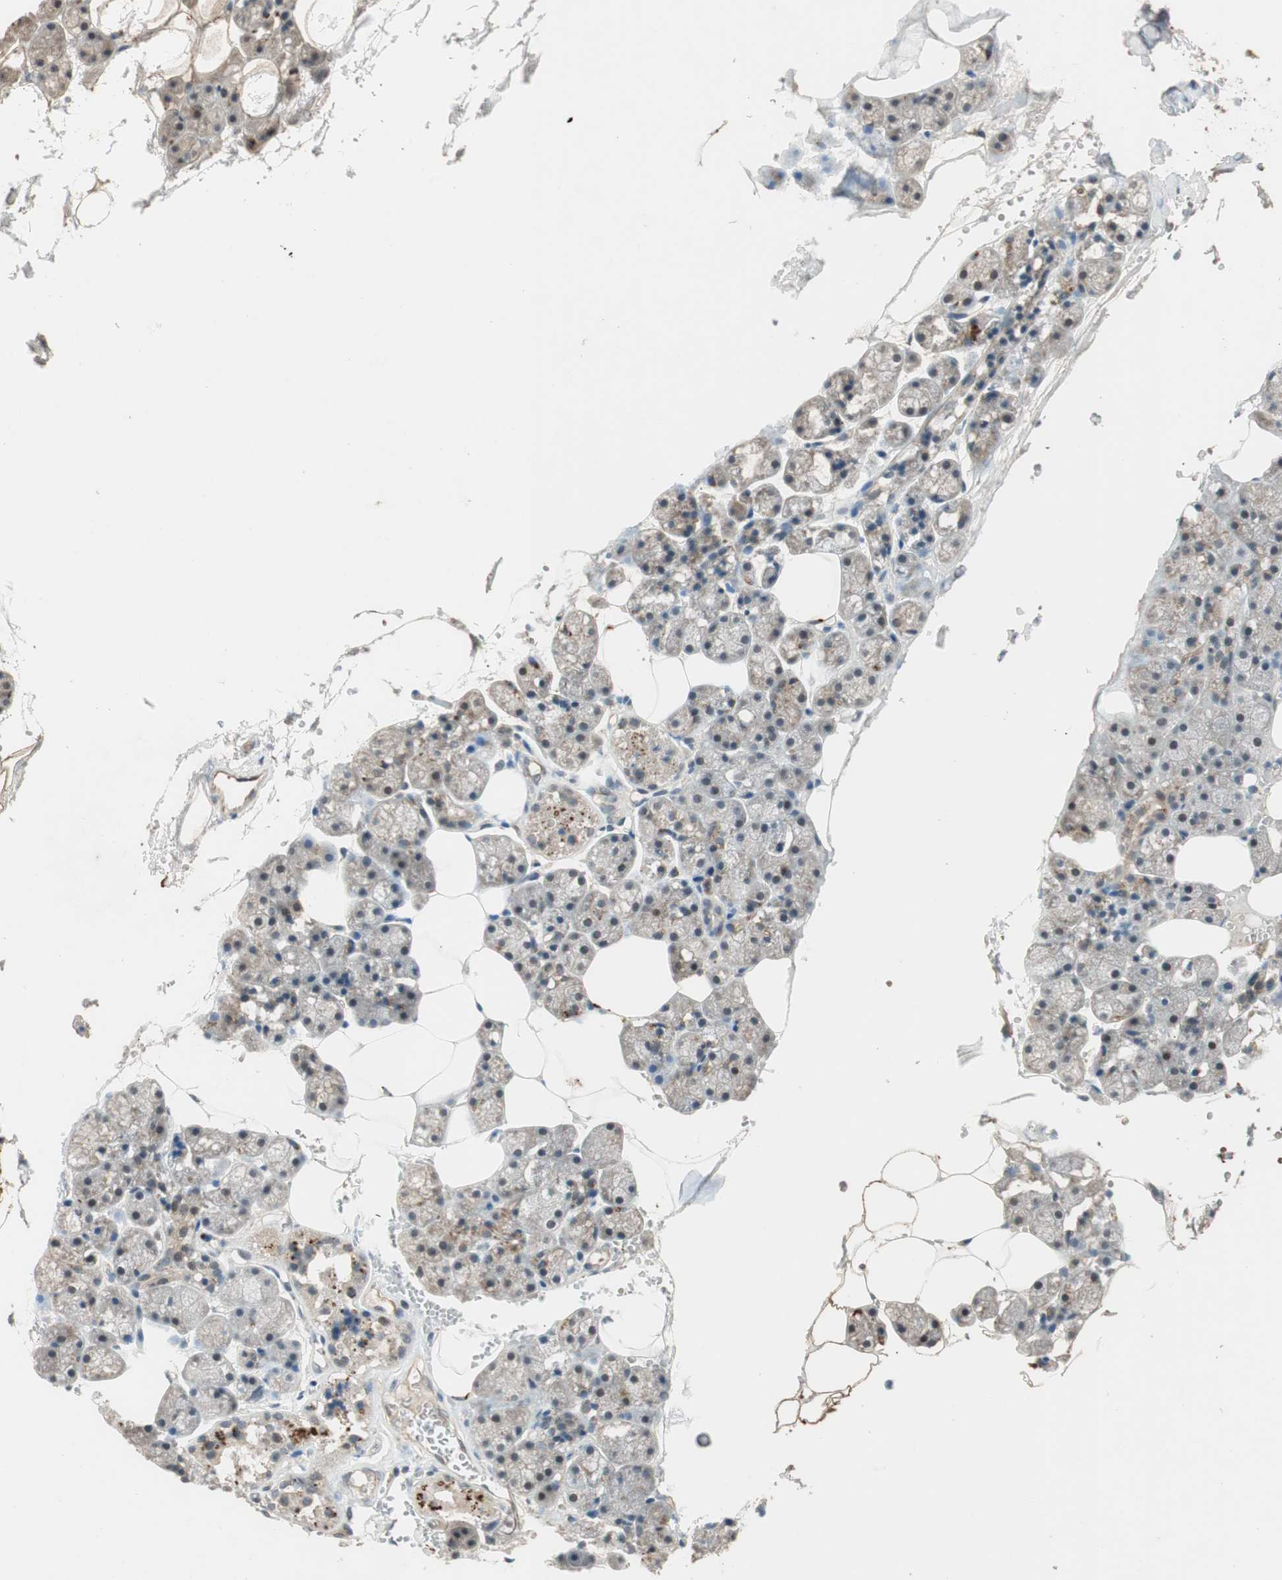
{"staining": {"intensity": "weak", "quantity": ">75%", "location": "cytoplasmic/membranous"}, "tissue": "salivary gland", "cell_type": "Glandular cells", "image_type": "normal", "snomed": [{"axis": "morphology", "description": "Normal tissue, NOS"}, {"axis": "topography", "description": "Salivary gland"}], "caption": "A micrograph of human salivary gland stained for a protein exhibits weak cytoplasmic/membranous brown staining in glandular cells.", "gene": "GLB1", "patient": {"sex": "male", "age": 62}}